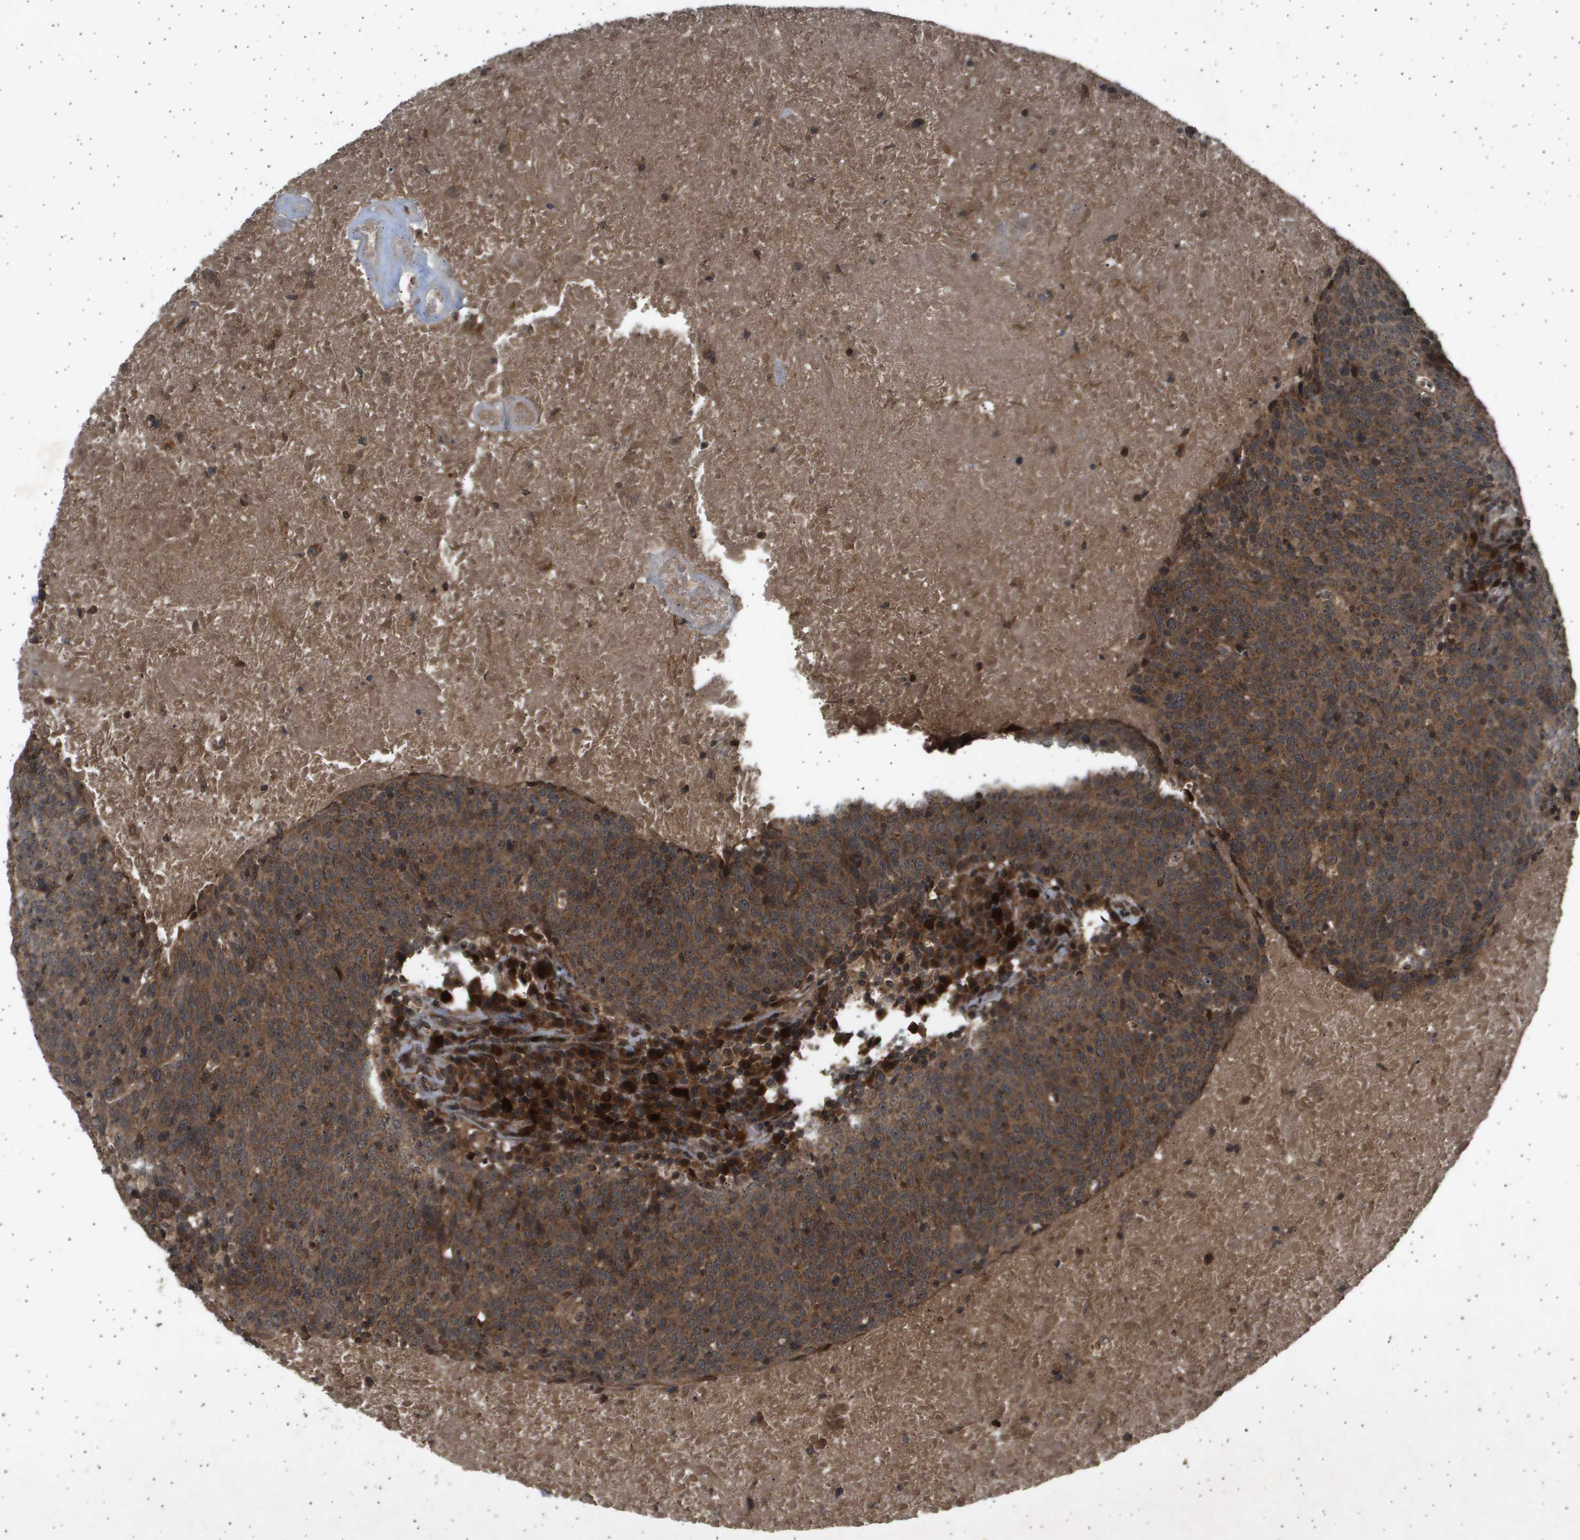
{"staining": {"intensity": "moderate", "quantity": ">75%", "location": "cytoplasmic/membranous,nuclear"}, "tissue": "head and neck cancer", "cell_type": "Tumor cells", "image_type": "cancer", "snomed": [{"axis": "morphology", "description": "Squamous cell carcinoma, NOS"}, {"axis": "morphology", "description": "Squamous cell carcinoma, metastatic, NOS"}, {"axis": "topography", "description": "Lymph node"}, {"axis": "topography", "description": "Head-Neck"}], "caption": "Immunohistochemistry (IHC) histopathology image of human squamous cell carcinoma (head and neck) stained for a protein (brown), which exhibits medium levels of moderate cytoplasmic/membranous and nuclear positivity in about >75% of tumor cells.", "gene": "TNRC6A", "patient": {"sex": "male", "age": 62}}